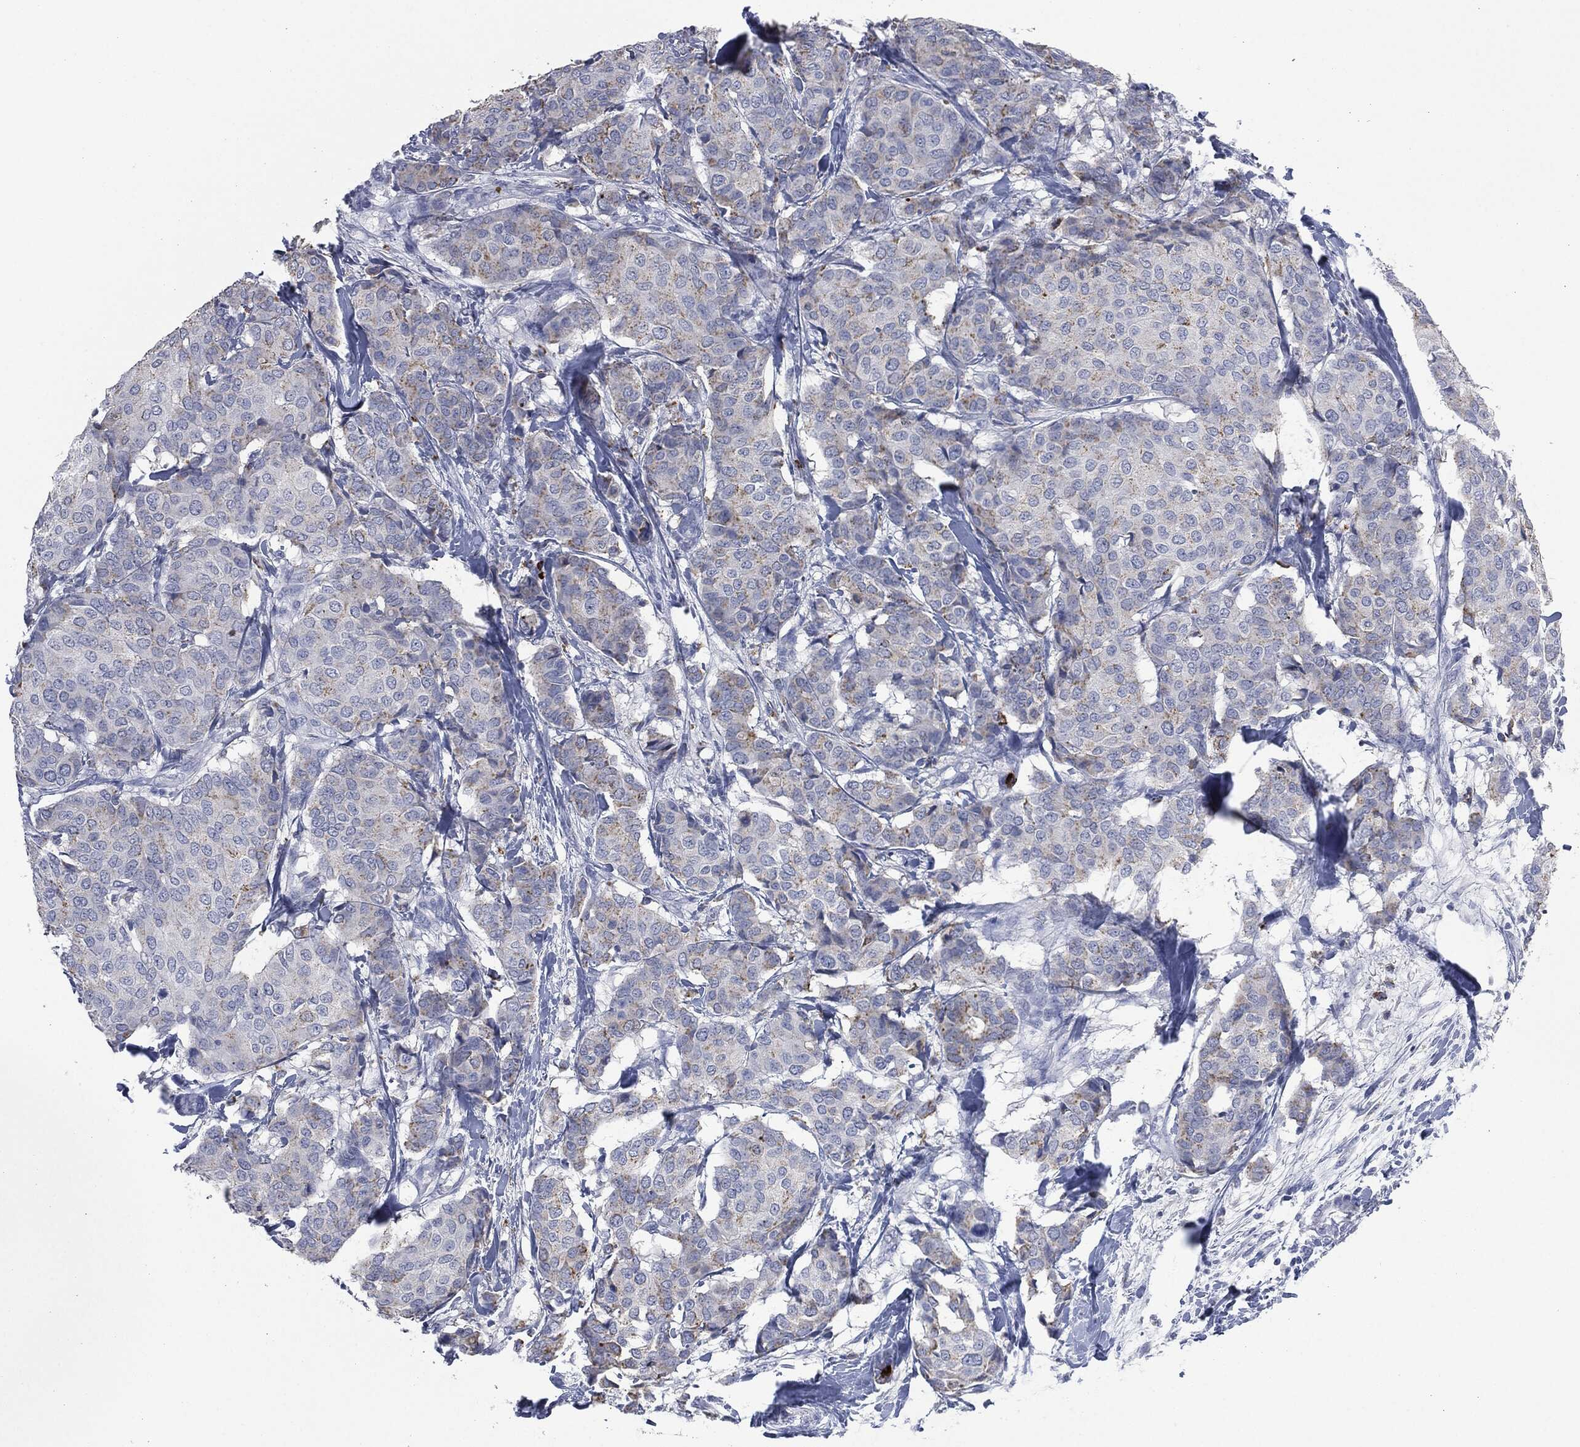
{"staining": {"intensity": "negative", "quantity": "none", "location": "none"}, "tissue": "breast cancer", "cell_type": "Tumor cells", "image_type": "cancer", "snomed": [{"axis": "morphology", "description": "Duct carcinoma"}, {"axis": "topography", "description": "Breast"}], "caption": "Tumor cells show no significant protein positivity in intraductal carcinoma (breast).", "gene": "CEACAM8", "patient": {"sex": "female", "age": 75}}